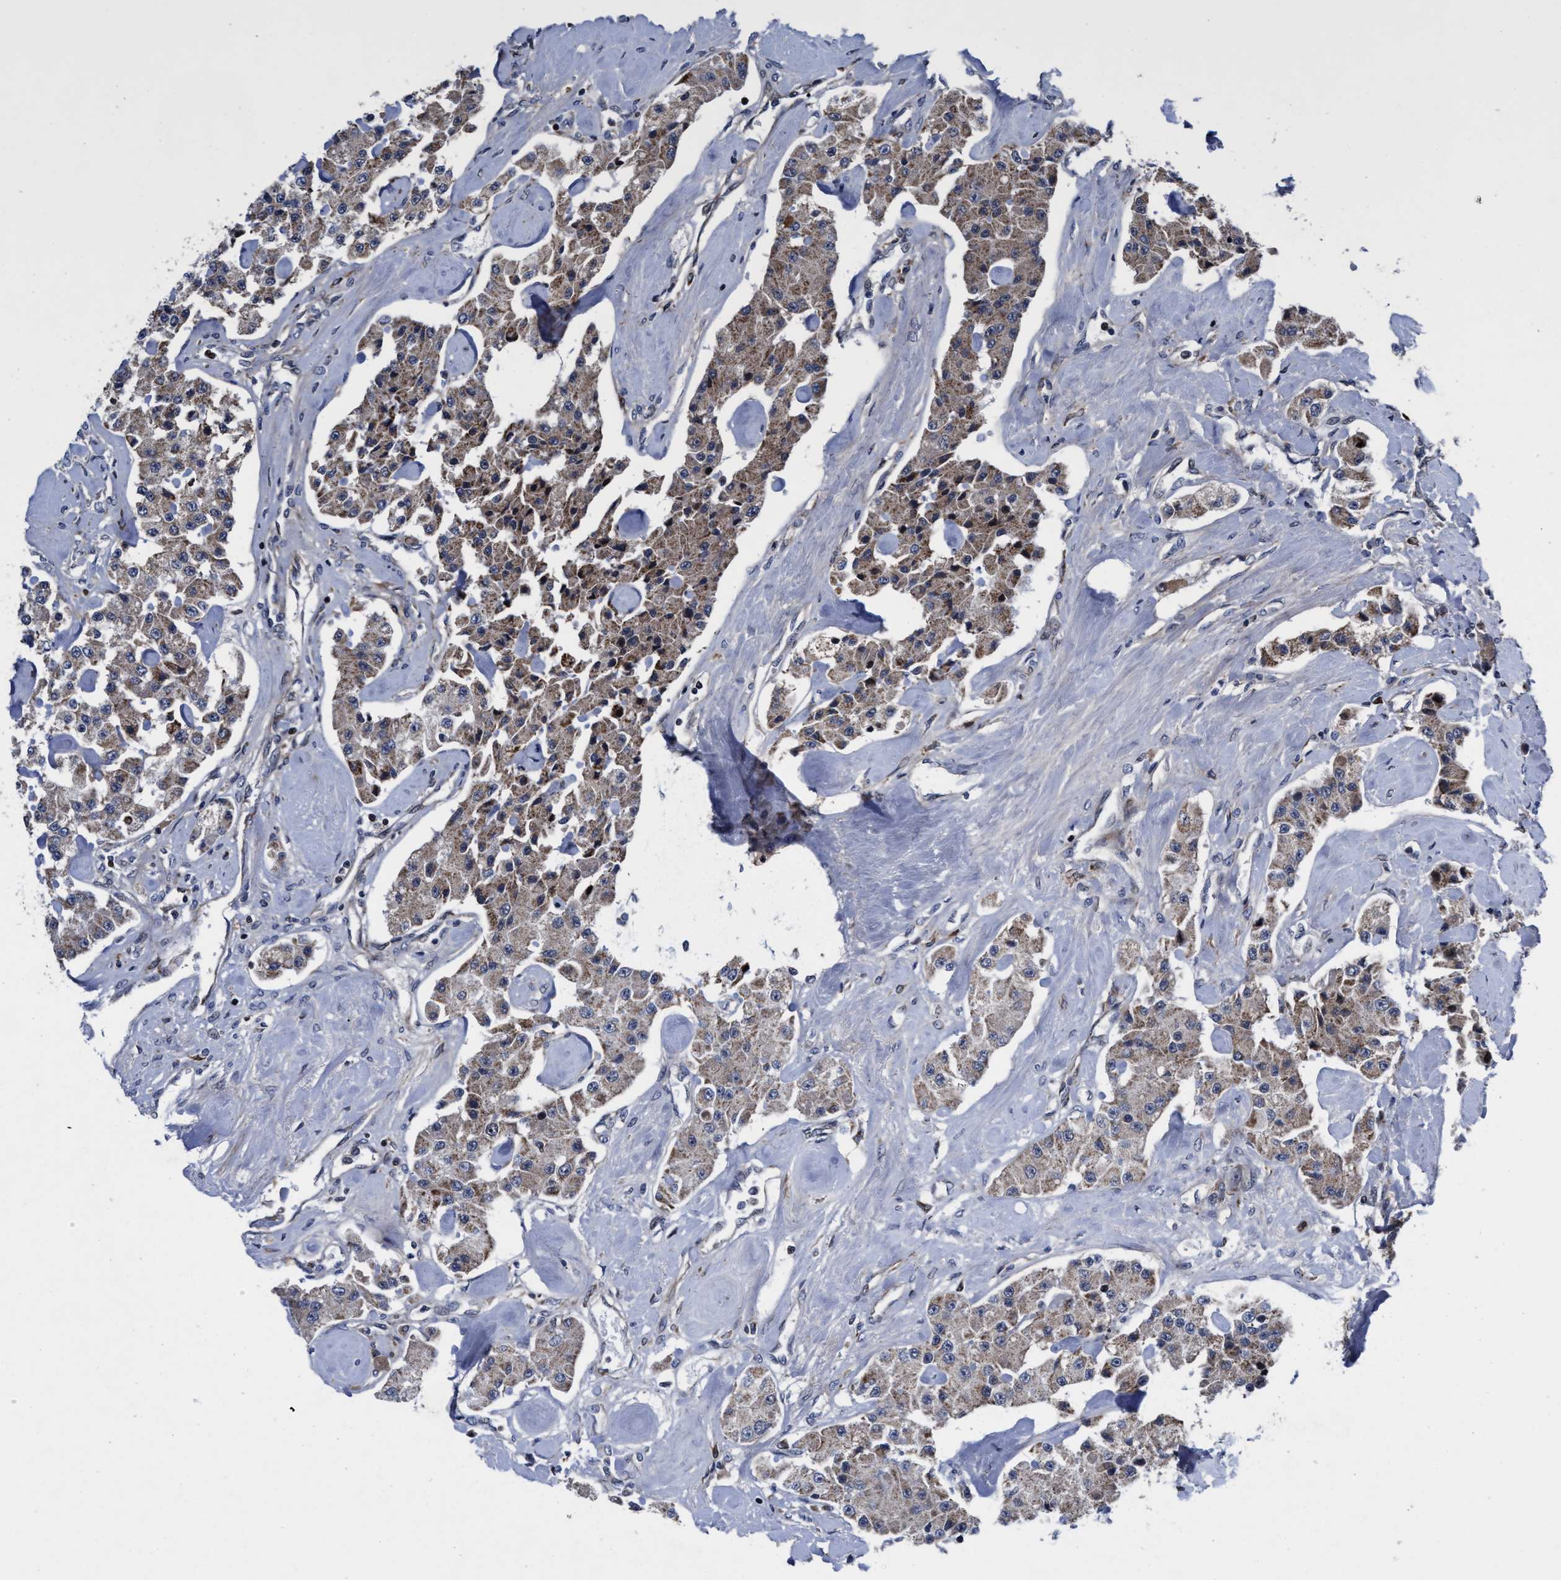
{"staining": {"intensity": "weak", "quantity": ">75%", "location": "cytoplasmic/membranous"}, "tissue": "carcinoid", "cell_type": "Tumor cells", "image_type": "cancer", "snomed": [{"axis": "morphology", "description": "Carcinoid, malignant, NOS"}, {"axis": "topography", "description": "Pancreas"}], "caption": "A high-resolution histopathology image shows IHC staining of malignant carcinoid, which shows weak cytoplasmic/membranous staining in approximately >75% of tumor cells.", "gene": "MRPL50", "patient": {"sex": "male", "age": 41}}